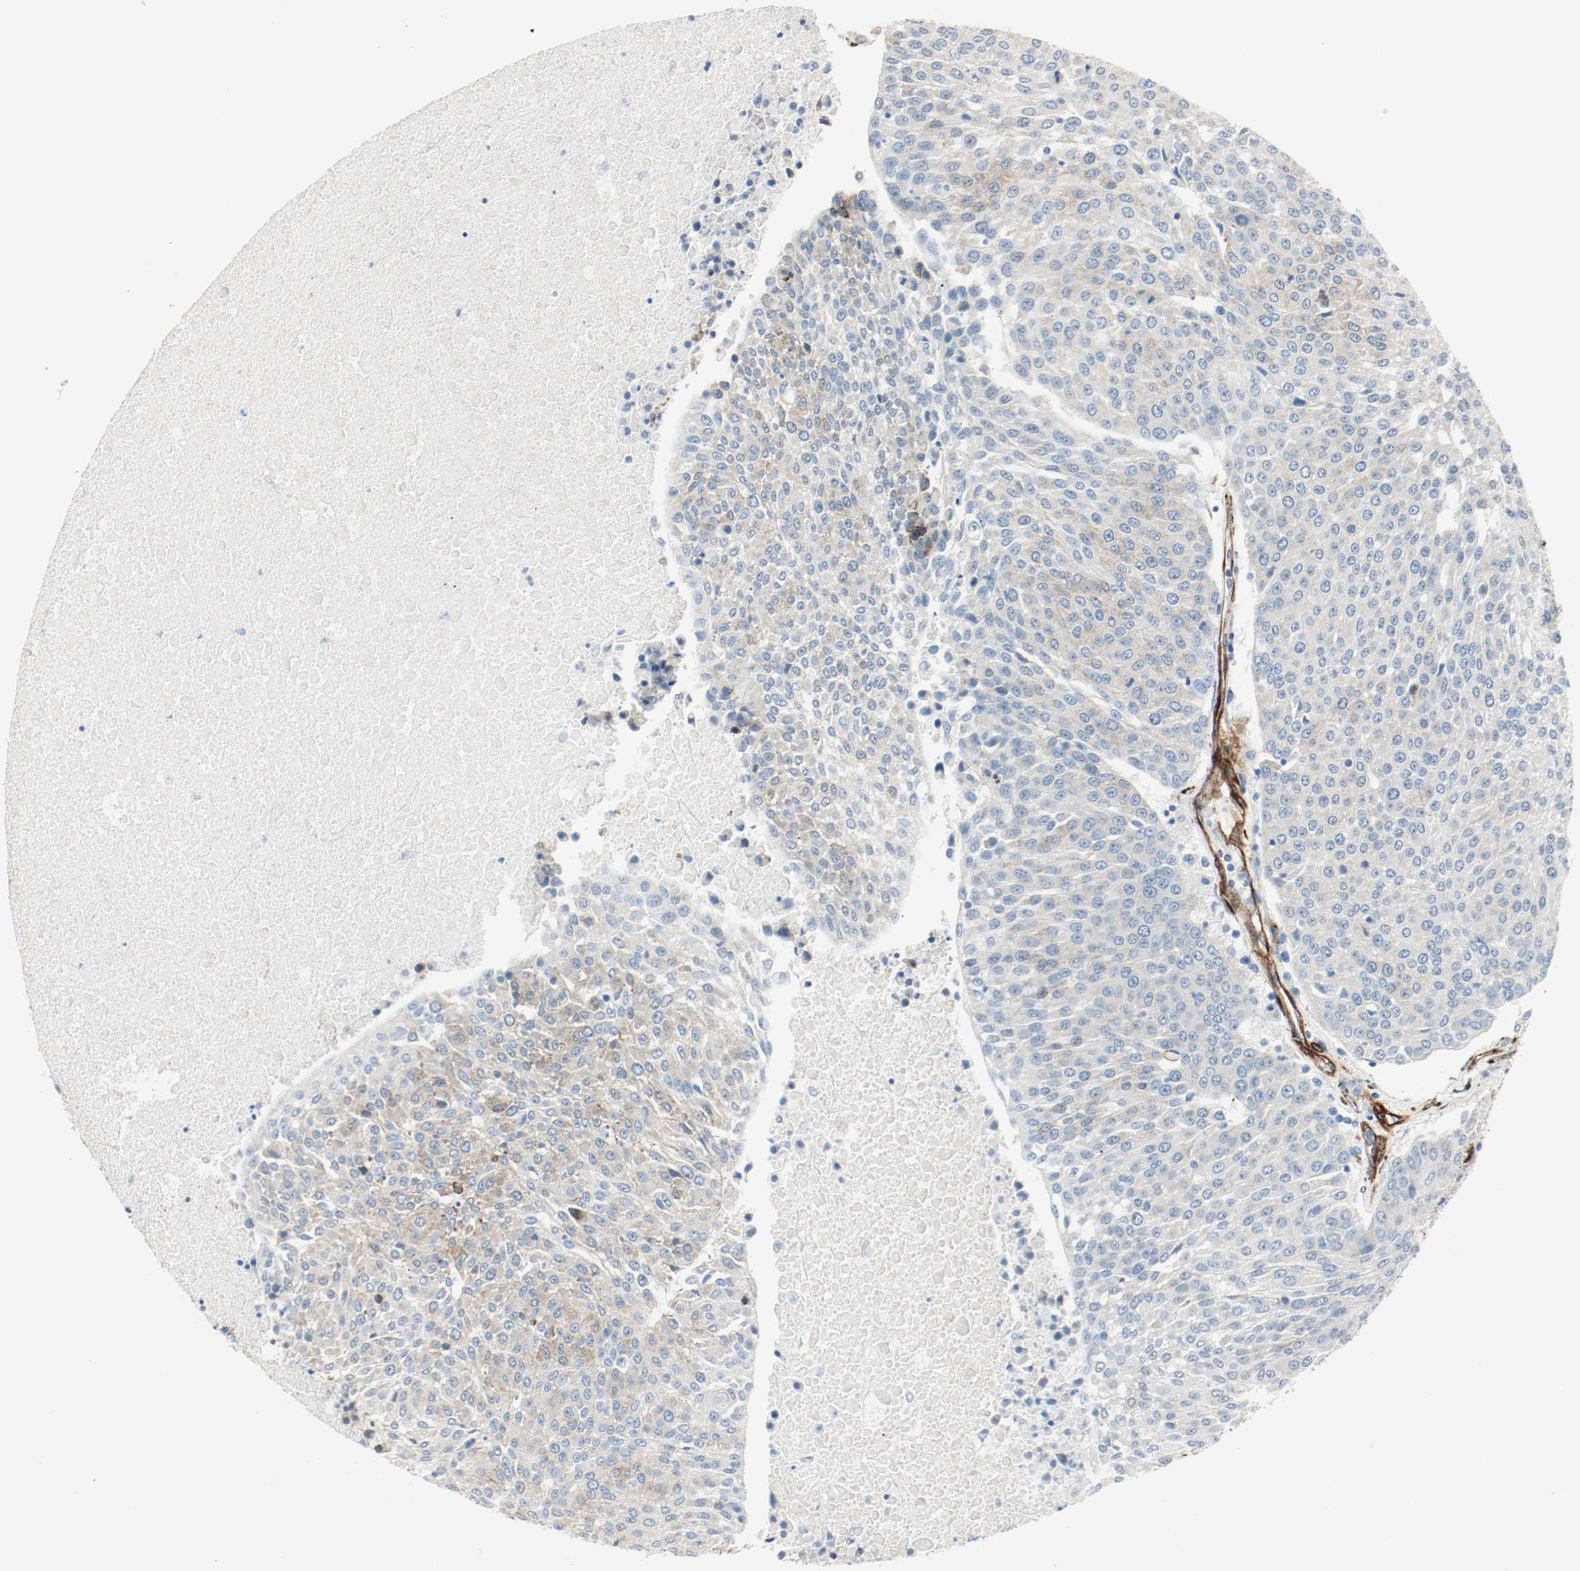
{"staining": {"intensity": "weak", "quantity": ">75%", "location": "cytoplasmic/membranous"}, "tissue": "urothelial cancer", "cell_type": "Tumor cells", "image_type": "cancer", "snomed": [{"axis": "morphology", "description": "Urothelial carcinoma, High grade"}, {"axis": "topography", "description": "Urinary bladder"}], "caption": "Weak cytoplasmic/membranous protein expression is identified in approximately >75% of tumor cells in urothelial cancer. (Brightfield microscopy of DAB IHC at high magnification).", "gene": "LAMB1", "patient": {"sex": "female", "age": 85}}